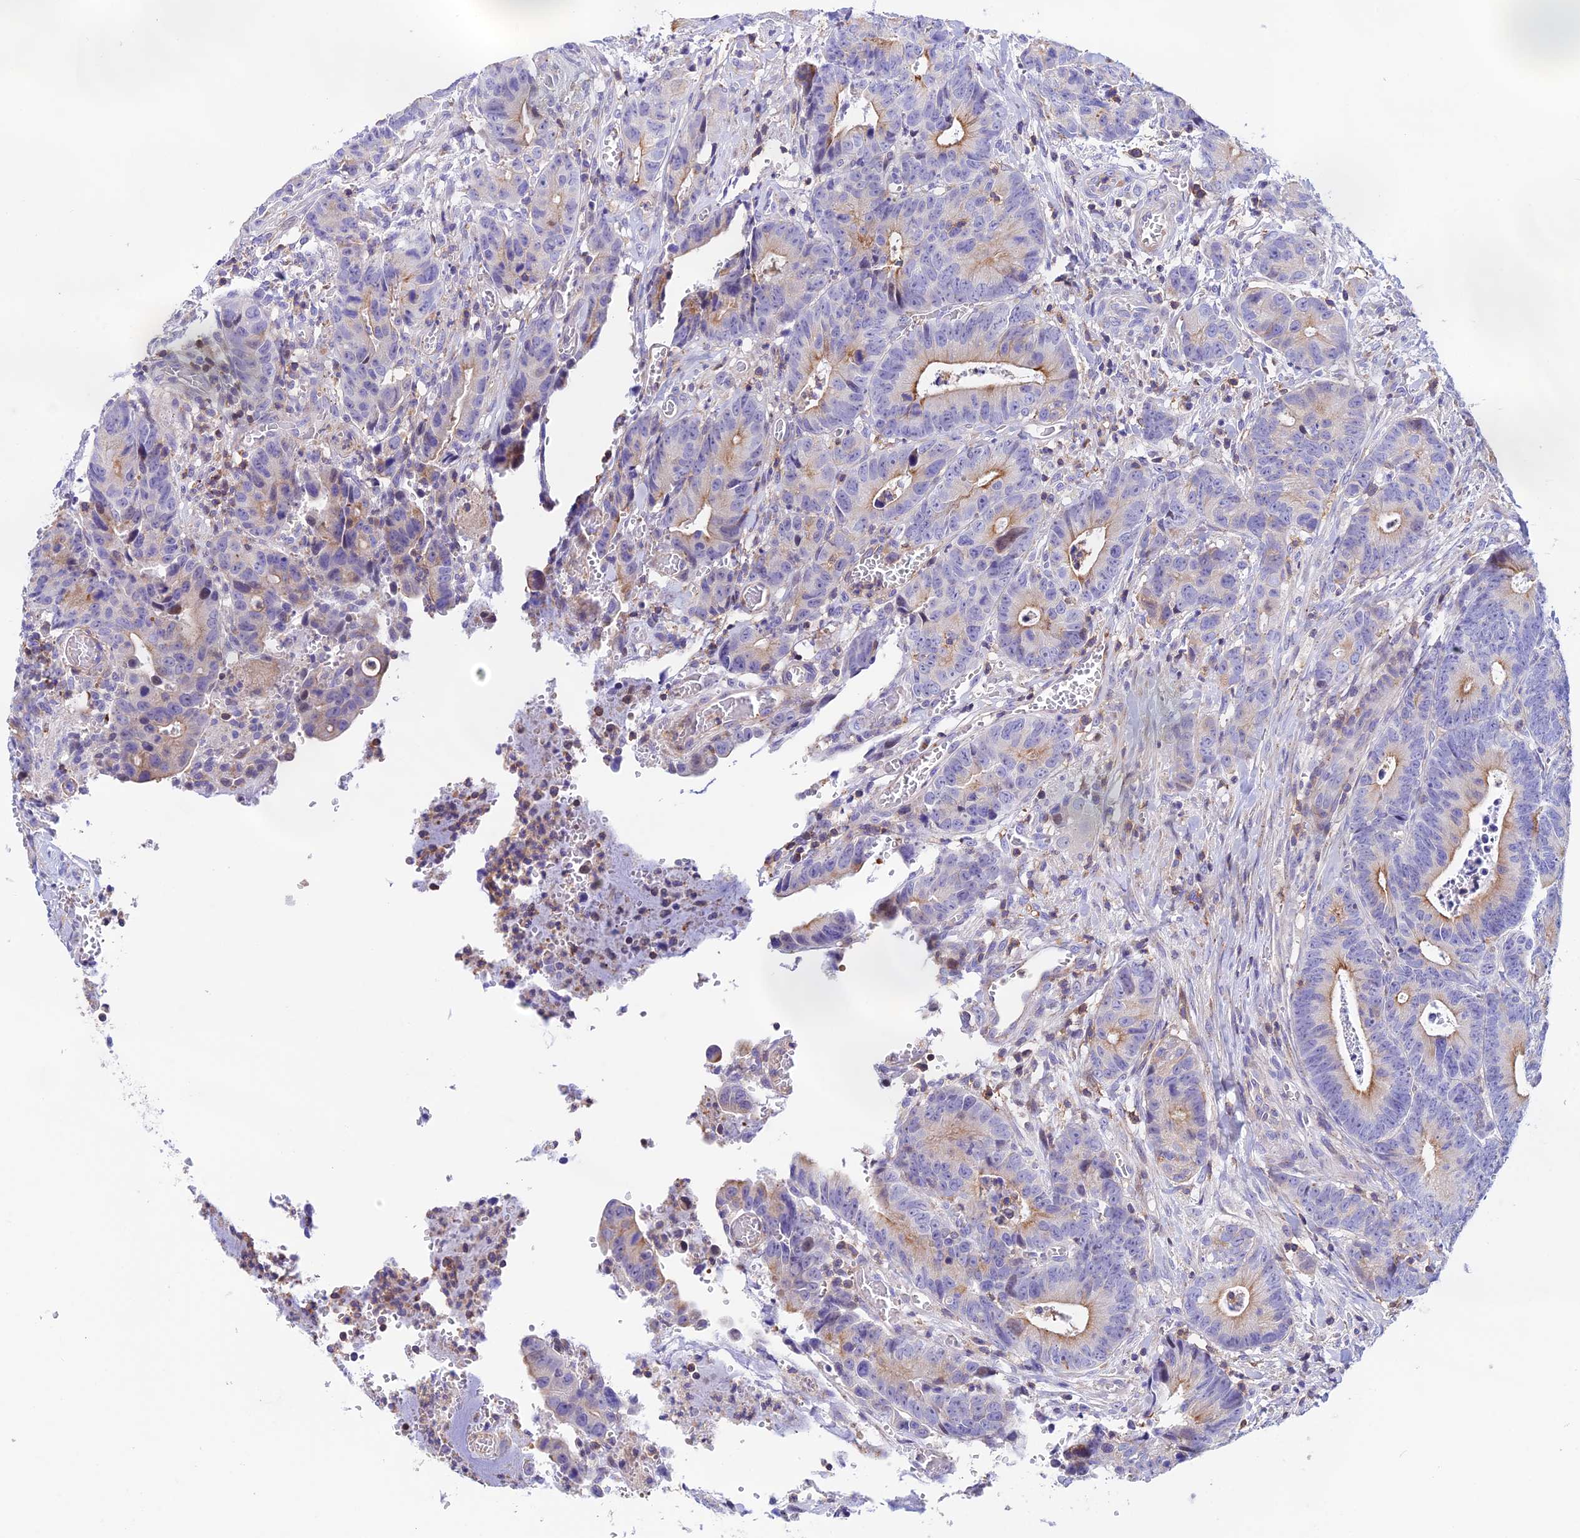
{"staining": {"intensity": "moderate", "quantity": "25%-75%", "location": "cytoplasmic/membranous"}, "tissue": "colorectal cancer", "cell_type": "Tumor cells", "image_type": "cancer", "snomed": [{"axis": "morphology", "description": "Adenocarcinoma, NOS"}, {"axis": "topography", "description": "Colon"}], "caption": "IHC histopathology image of colorectal cancer stained for a protein (brown), which demonstrates medium levels of moderate cytoplasmic/membranous positivity in approximately 25%-75% of tumor cells.", "gene": "PRIM1", "patient": {"sex": "female", "age": 57}}